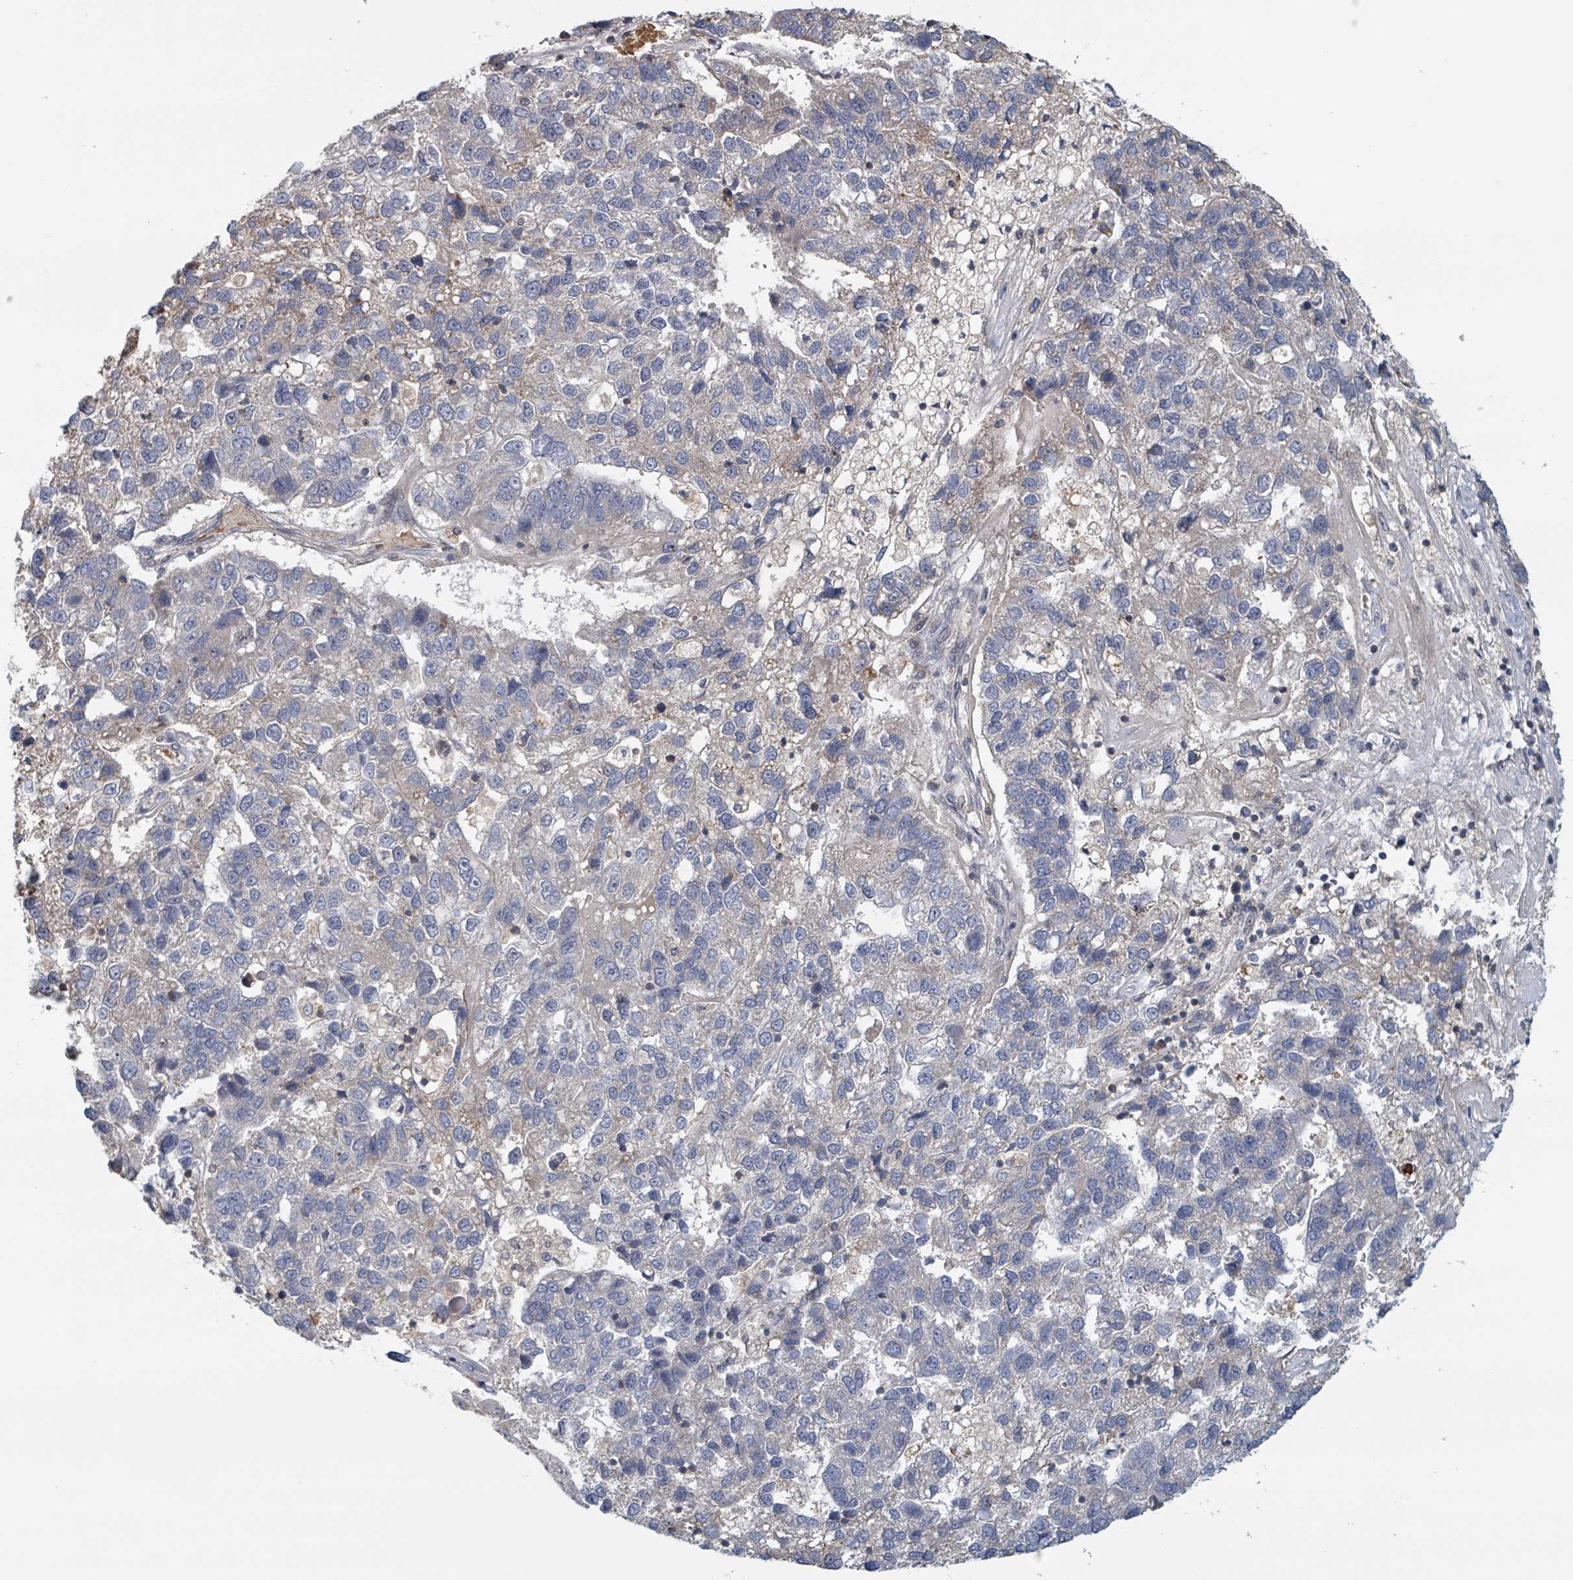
{"staining": {"intensity": "weak", "quantity": "<25%", "location": "cytoplasmic/membranous"}, "tissue": "pancreatic cancer", "cell_type": "Tumor cells", "image_type": "cancer", "snomed": [{"axis": "morphology", "description": "Adenocarcinoma, NOS"}, {"axis": "topography", "description": "Pancreas"}], "caption": "An immunohistochemistry histopathology image of adenocarcinoma (pancreatic) is shown. There is no staining in tumor cells of adenocarcinoma (pancreatic). Nuclei are stained in blue.", "gene": "HIVEP1", "patient": {"sex": "female", "age": 61}}